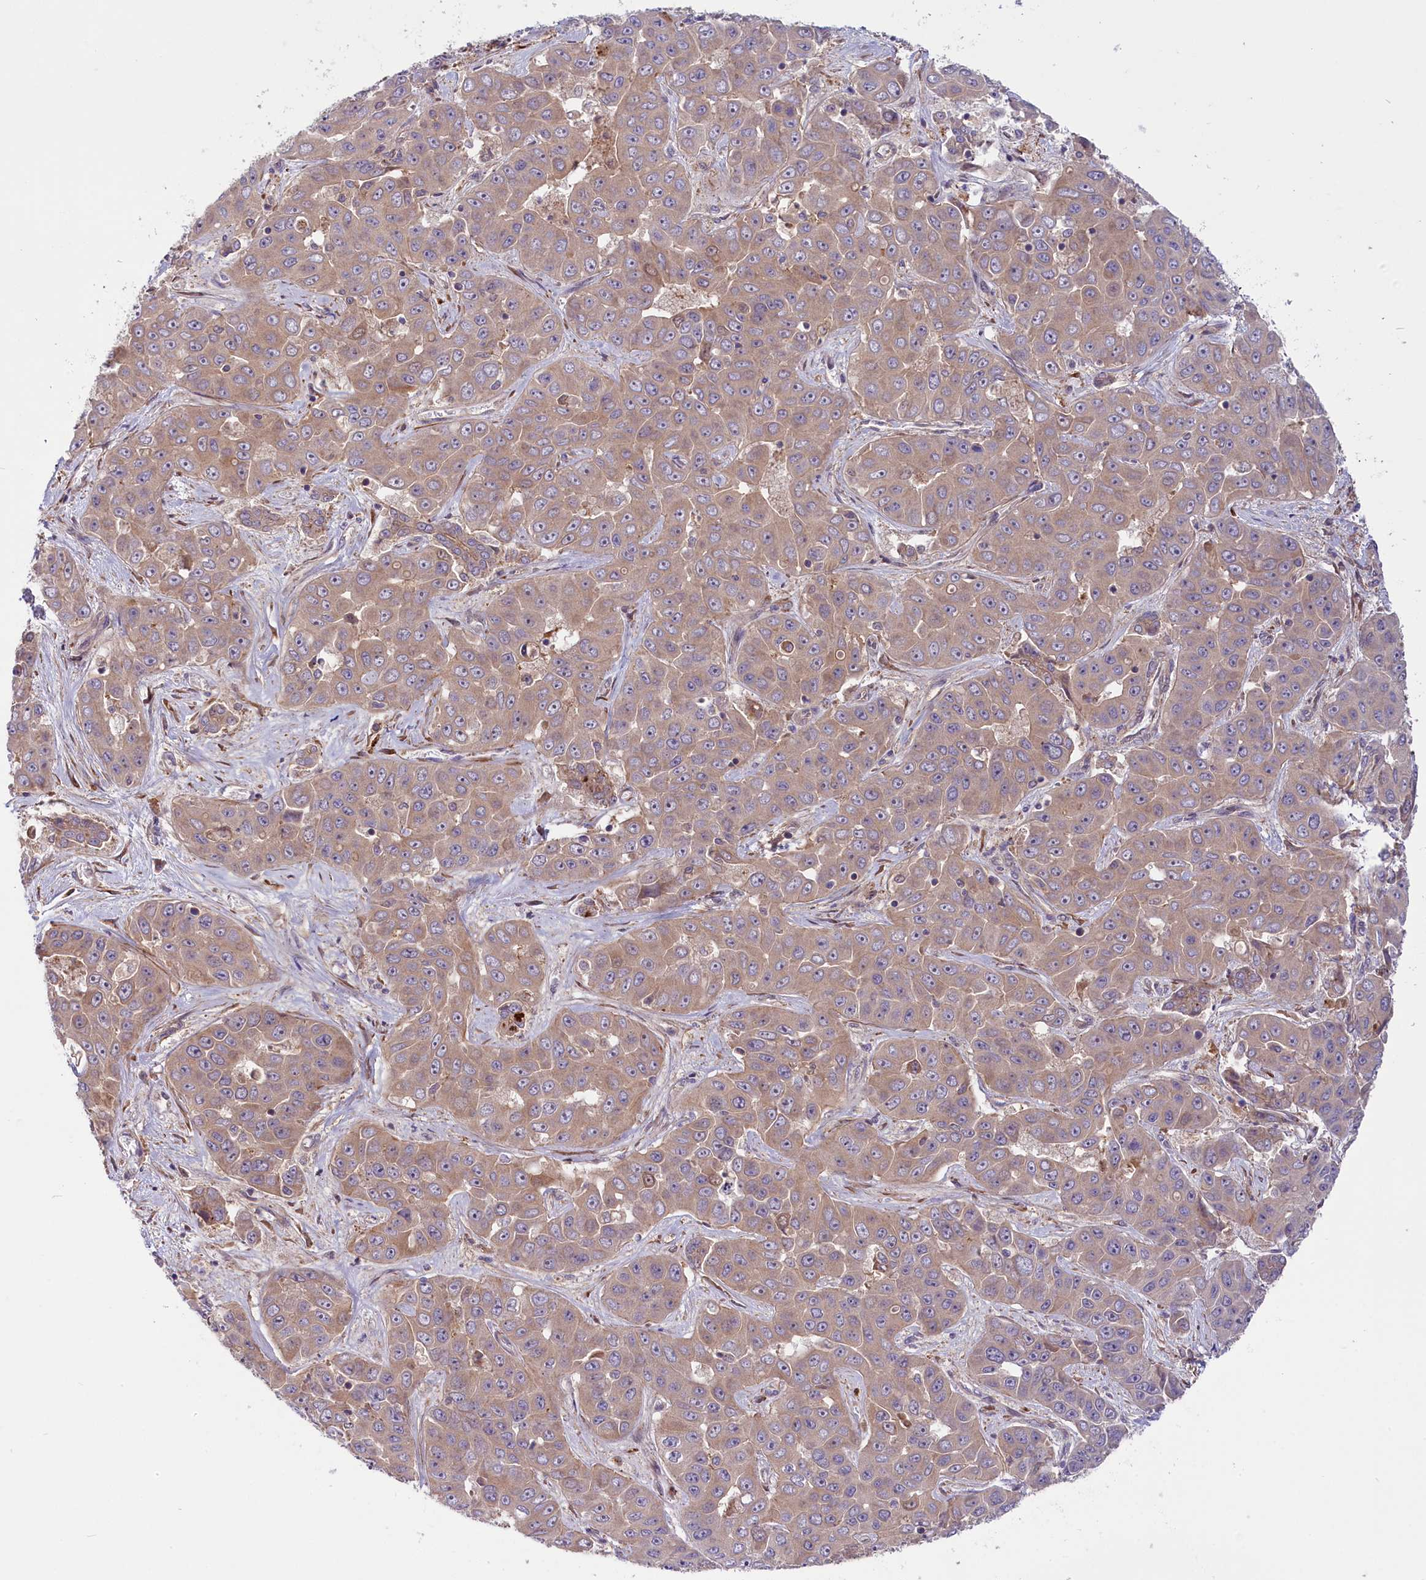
{"staining": {"intensity": "weak", "quantity": ">75%", "location": "cytoplasmic/membranous"}, "tissue": "liver cancer", "cell_type": "Tumor cells", "image_type": "cancer", "snomed": [{"axis": "morphology", "description": "Cholangiocarcinoma"}, {"axis": "topography", "description": "Liver"}], "caption": "IHC staining of liver cancer, which exhibits low levels of weak cytoplasmic/membranous expression in about >75% of tumor cells indicating weak cytoplasmic/membranous protein staining. The staining was performed using DAB (brown) for protein detection and nuclei were counterstained in hematoxylin (blue).", "gene": "COG8", "patient": {"sex": "female", "age": 52}}